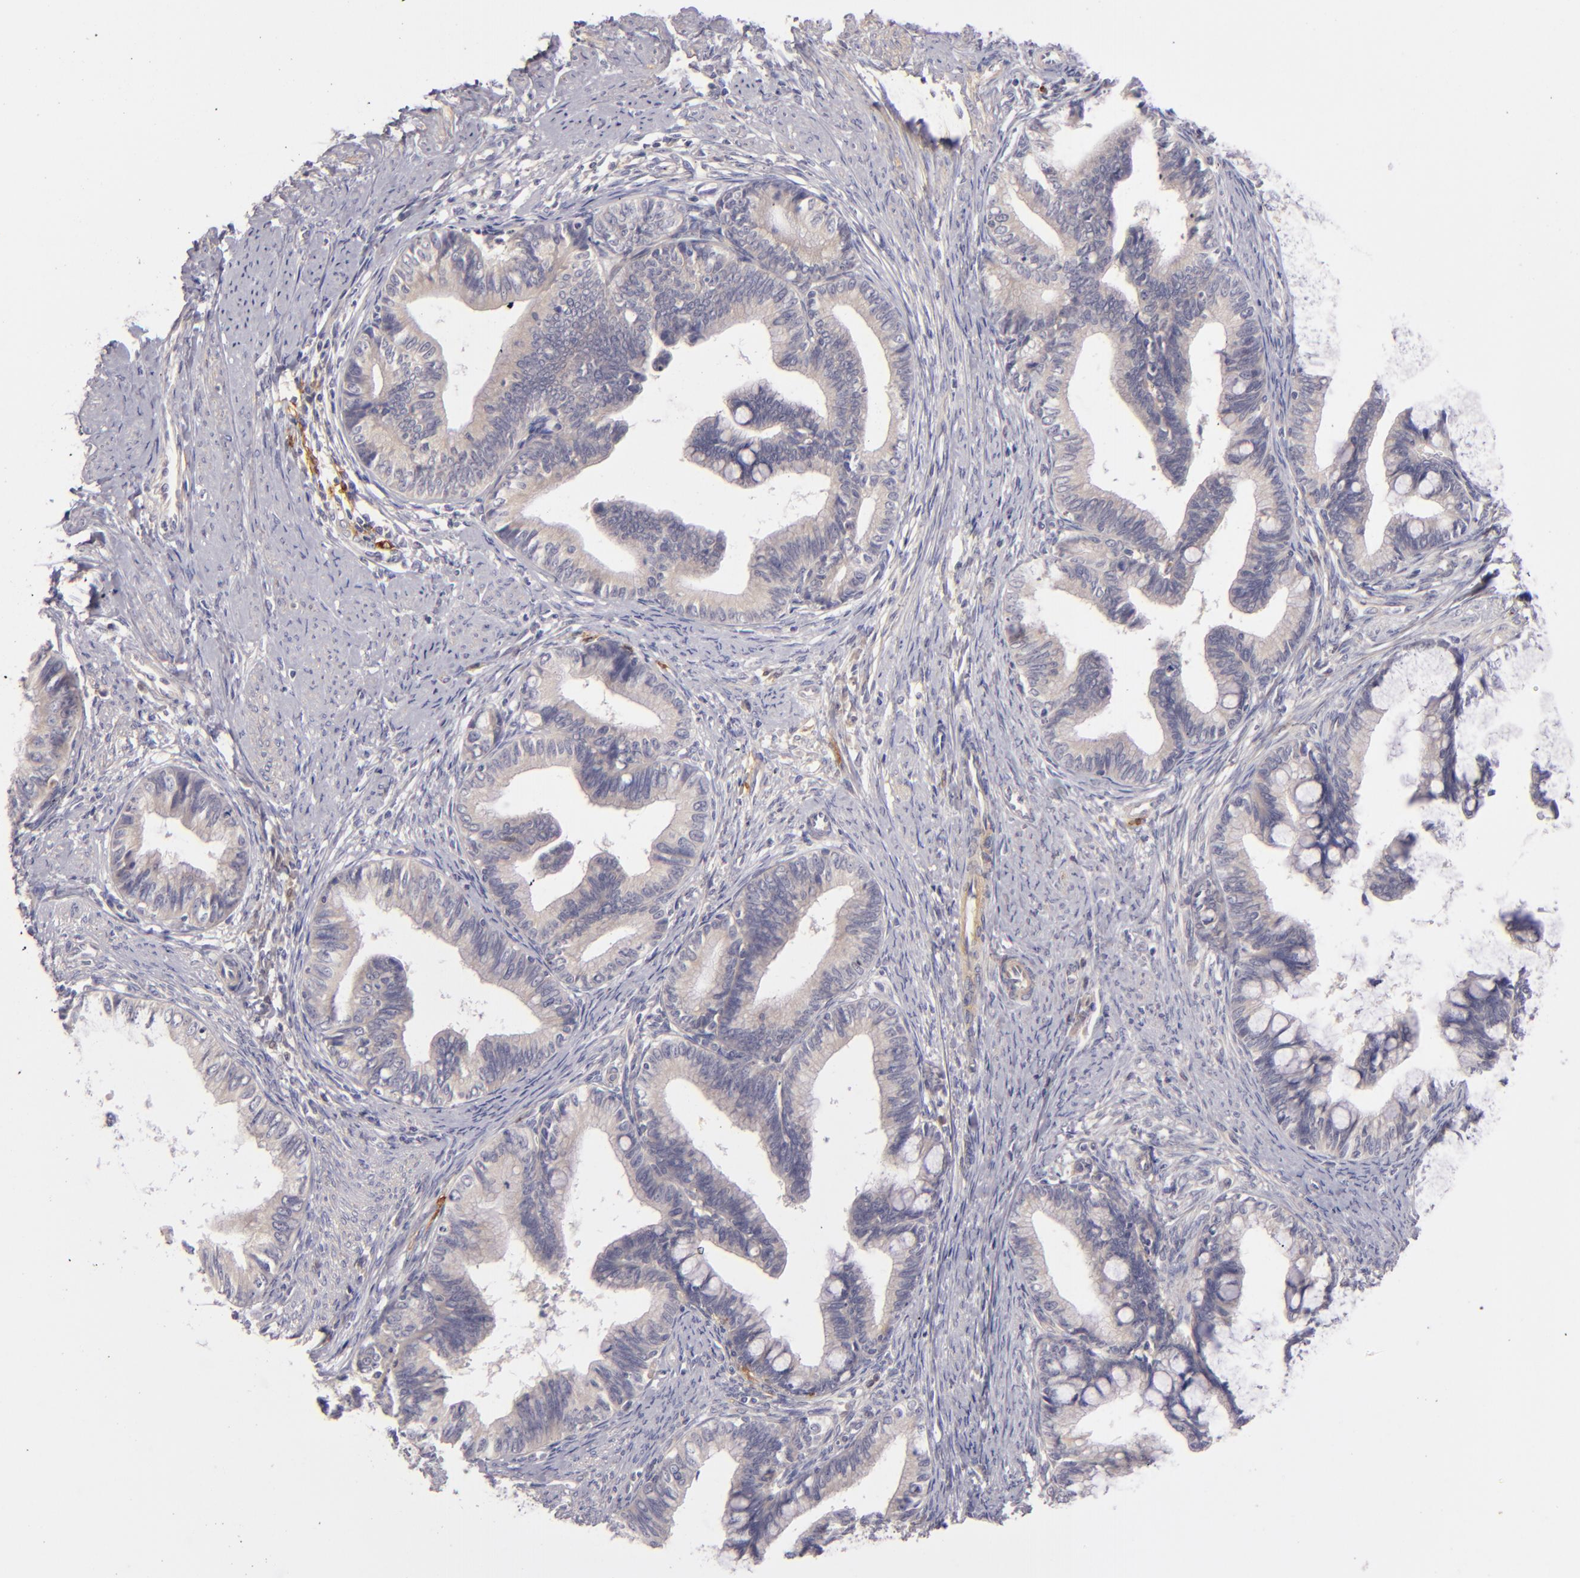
{"staining": {"intensity": "negative", "quantity": "none", "location": "none"}, "tissue": "cervical cancer", "cell_type": "Tumor cells", "image_type": "cancer", "snomed": [{"axis": "morphology", "description": "Adenocarcinoma, NOS"}, {"axis": "topography", "description": "Cervix"}], "caption": "This is a photomicrograph of IHC staining of cervical adenocarcinoma, which shows no expression in tumor cells. (DAB immunohistochemistry (IHC) with hematoxylin counter stain).", "gene": "CD83", "patient": {"sex": "female", "age": 36}}